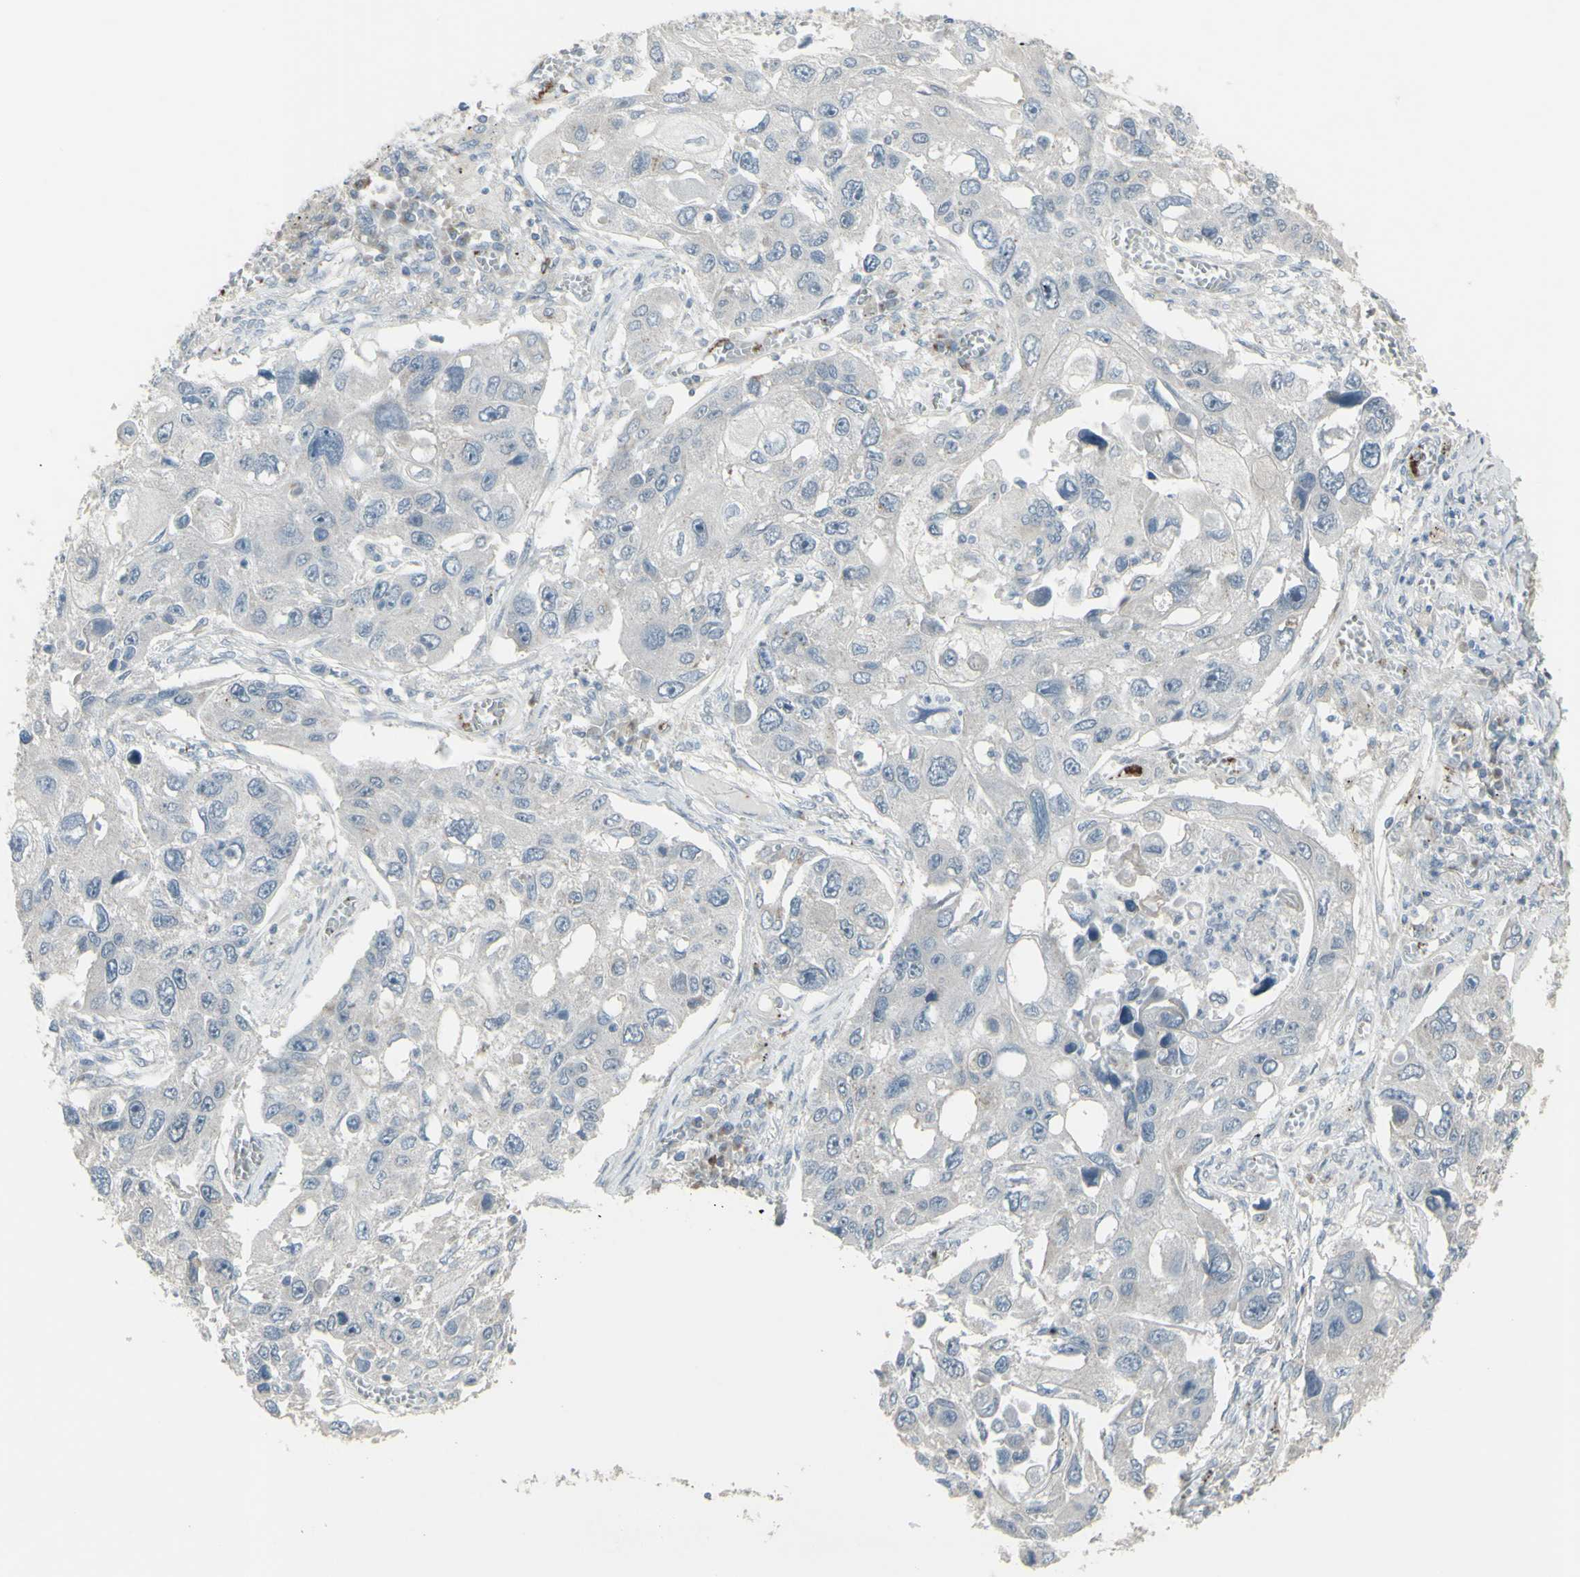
{"staining": {"intensity": "negative", "quantity": "none", "location": "none"}, "tissue": "lung cancer", "cell_type": "Tumor cells", "image_type": "cancer", "snomed": [{"axis": "morphology", "description": "Squamous cell carcinoma, NOS"}, {"axis": "topography", "description": "Lung"}], "caption": "Immunohistochemistry (IHC) histopathology image of human lung squamous cell carcinoma stained for a protein (brown), which reveals no staining in tumor cells.", "gene": "CD79B", "patient": {"sex": "male", "age": 71}}